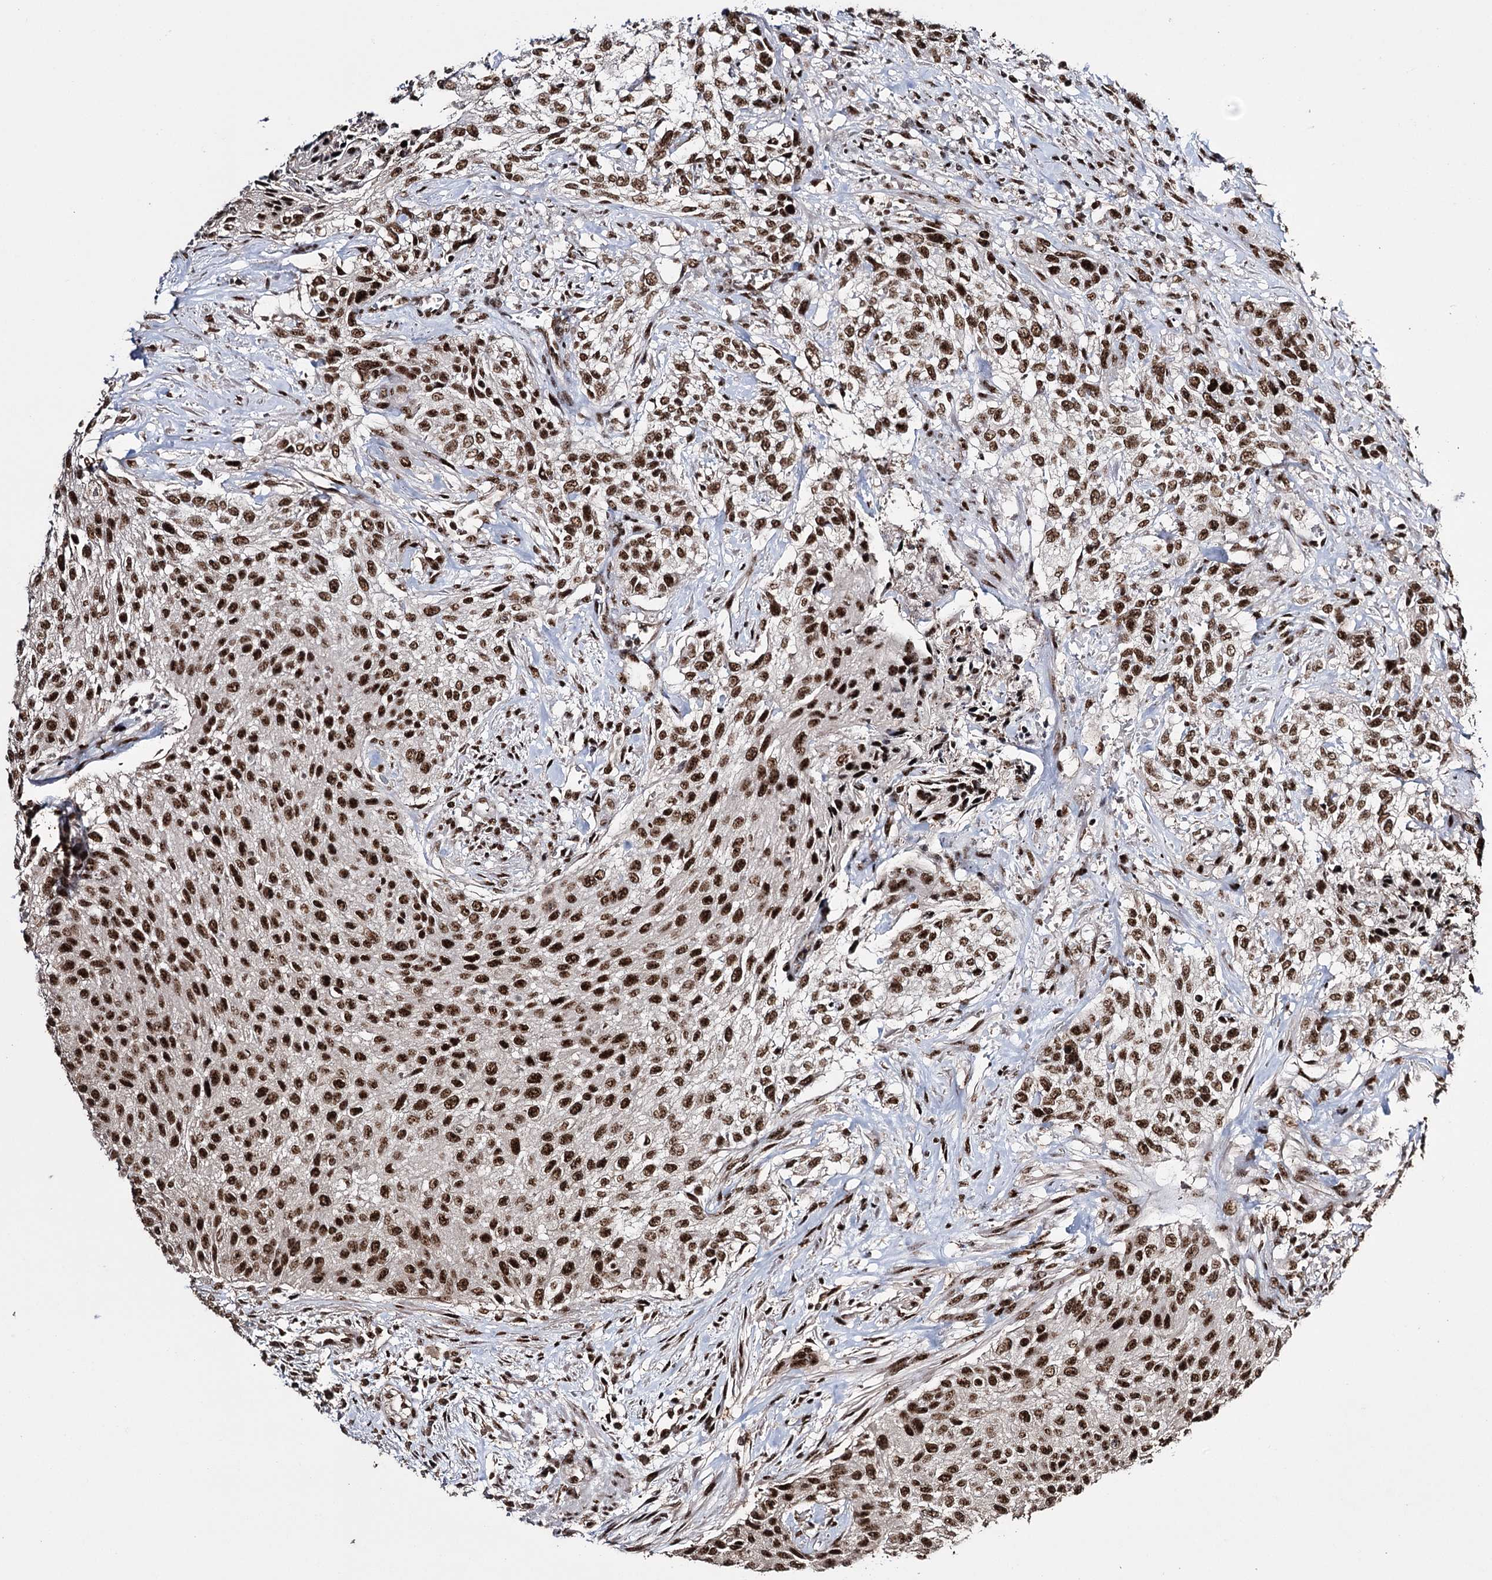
{"staining": {"intensity": "strong", "quantity": ">75%", "location": "nuclear"}, "tissue": "urothelial cancer", "cell_type": "Tumor cells", "image_type": "cancer", "snomed": [{"axis": "morphology", "description": "Normal tissue, NOS"}, {"axis": "morphology", "description": "Urothelial carcinoma, NOS"}, {"axis": "topography", "description": "Urinary bladder"}, {"axis": "topography", "description": "Peripheral nerve tissue"}], "caption": "Tumor cells demonstrate strong nuclear expression in approximately >75% of cells in transitional cell carcinoma.", "gene": "PRPF40A", "patient": {"sex": "male", "age": 35}}